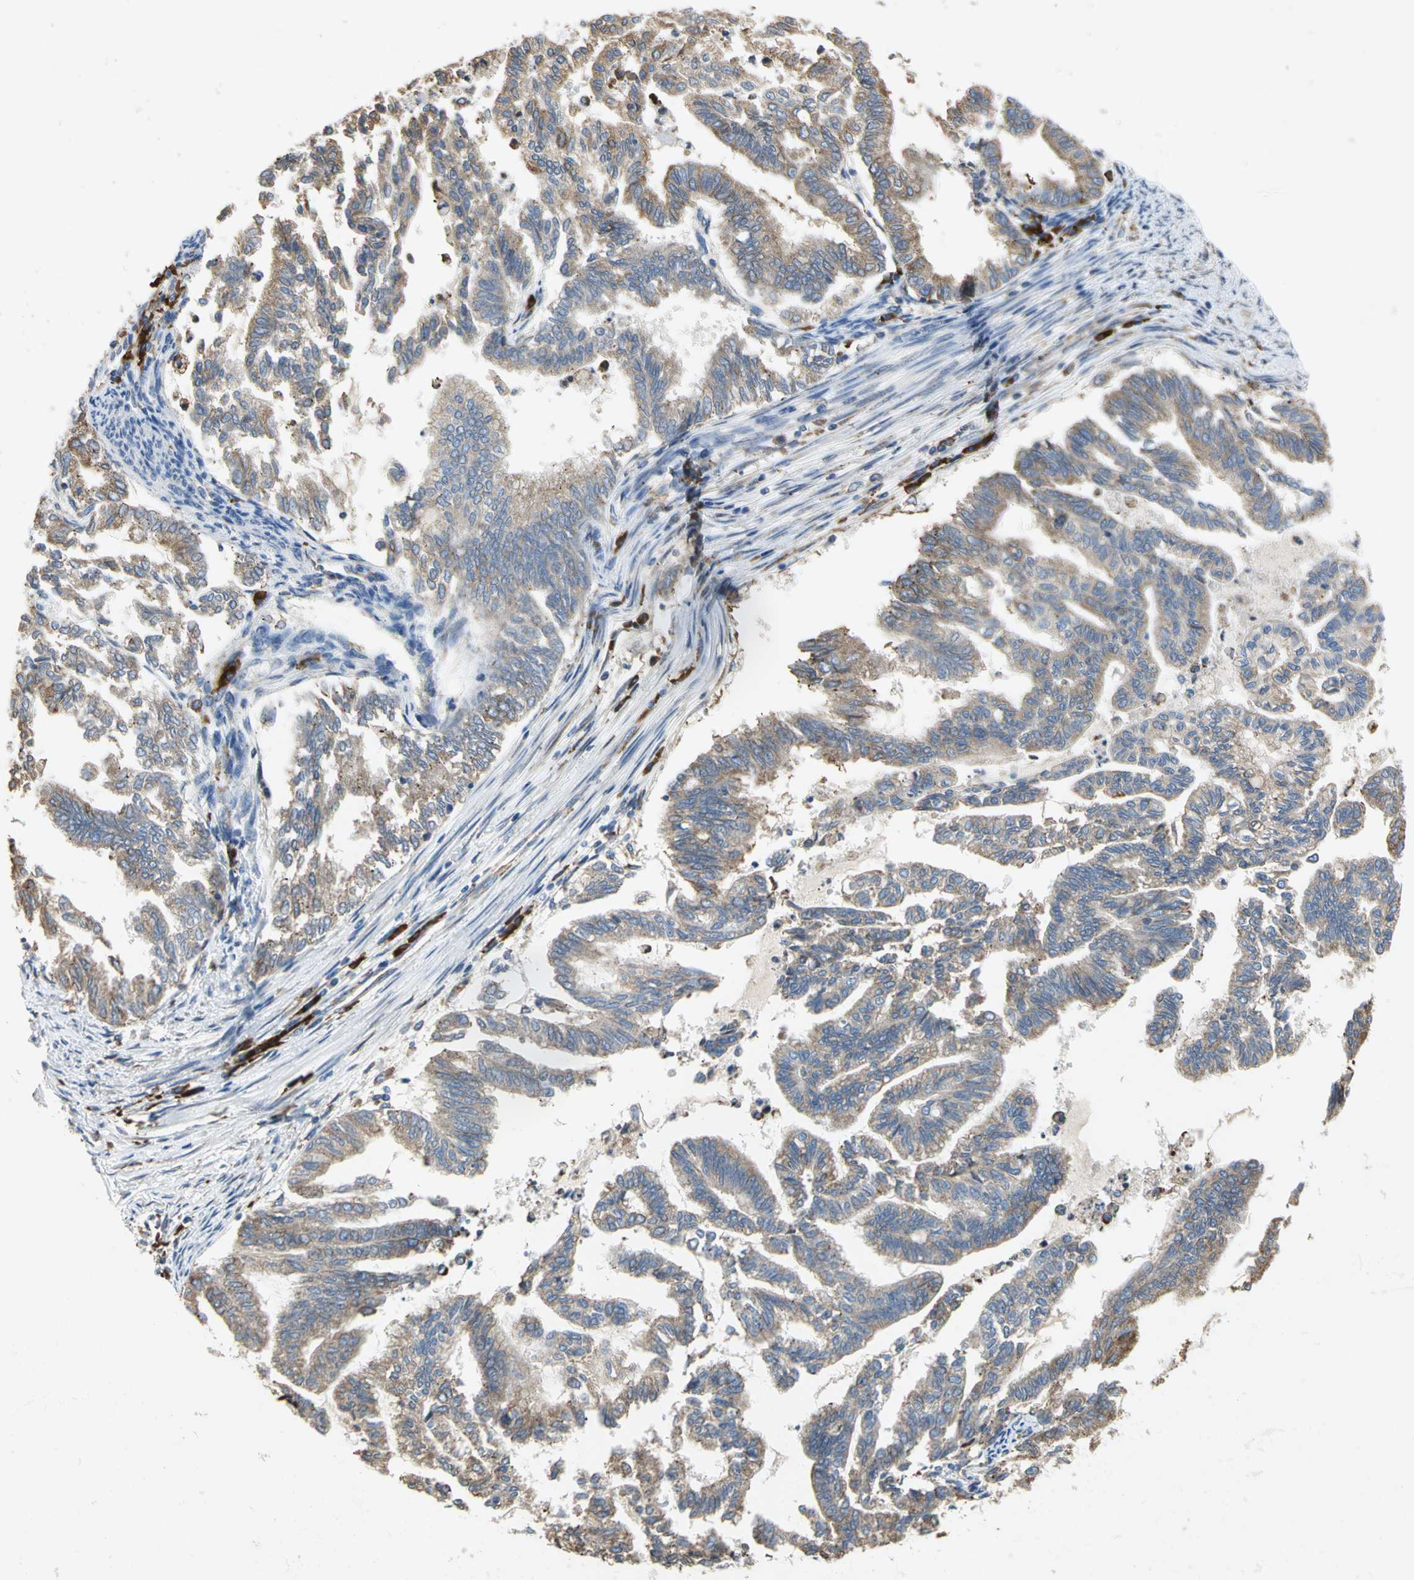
{"staining": {"intensity": "moderate", "quantity": ">75%", "location": "cytoplasmic/membranous"}, "tissue": "endometrial cancer", "cell_type": "Tumor cells", "image_type": "cancer", "snomed": [{"axis": "morphology", "description": "Adenocarcinoma, NOS"}, {"axis": "topography", "description": "Endometrium"}], "caption": "Protein expression analysis of endometrial adenocarcinoma displays moderate cytoplasmic/membranous staining in about >75% of tumor cells.", "gene": "SDF2L1", "patient": {"sex": "female", "age": 79}}